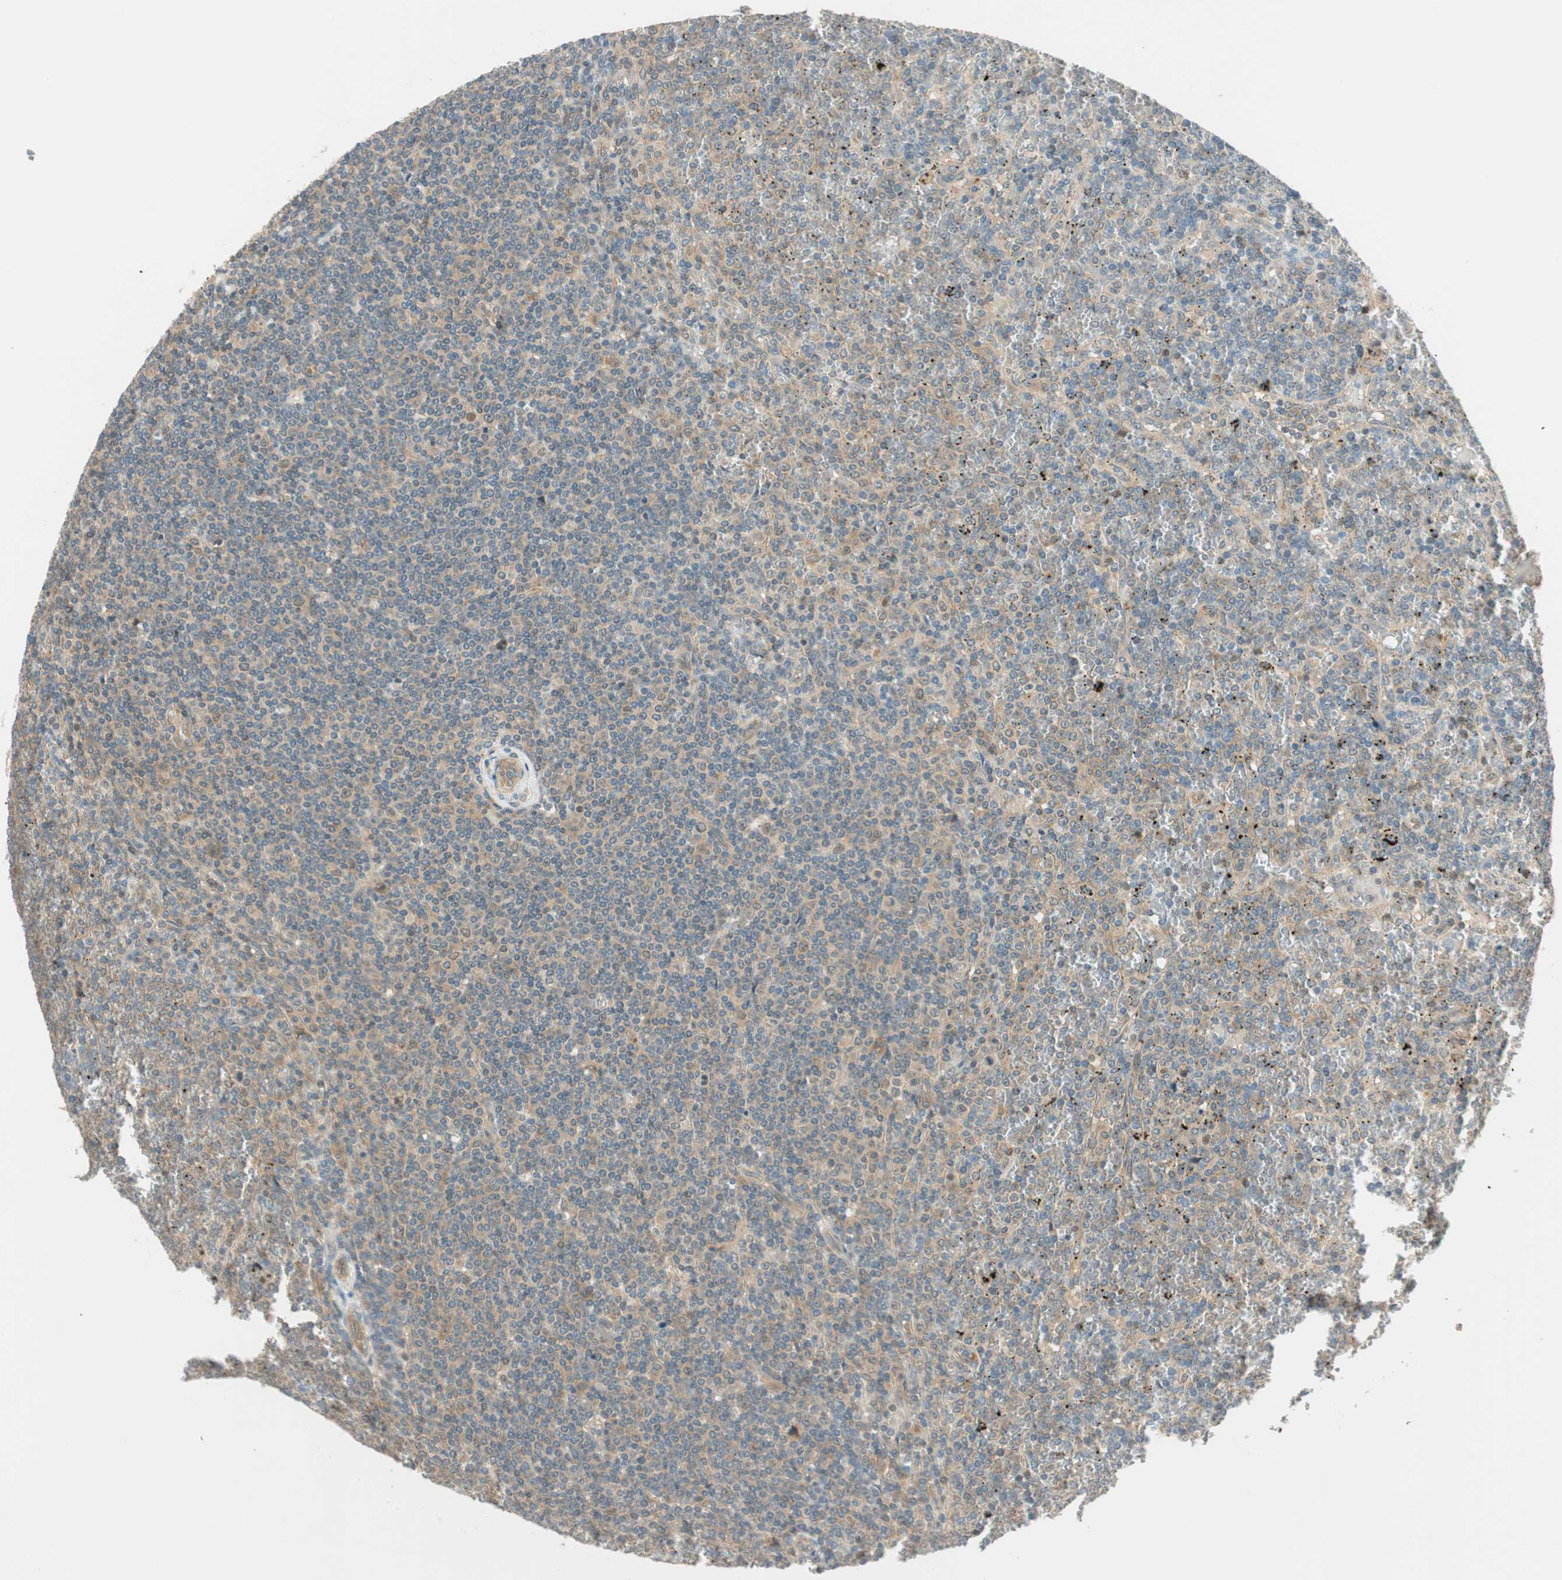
{"staining": {"intensity": "moderate", "quantity": ">75%", "location": "cytoplasmic/membranous"}, "tissue": "lymphoma", "cell_type": "Tumor cells", "image_type": "cancer", "snomed": [{"axis": "morphology", "description": "Malignant lymphoma, non-Hodgkin's type, Low grade"}, {"axis": "topography", "description": "Spleen"}], "caption": "DAB (3,3'-diaminobenzidine) immunohistochemical staining of human lymphoma shows moderate cytoplasmic/membranous protein staining in about >75% of tumor cells. (brown staining indicates protein expression, while blue staining denotes nuclei).", "gene": "PSMD8", "patient": {"sex": "female", "age": 19}}